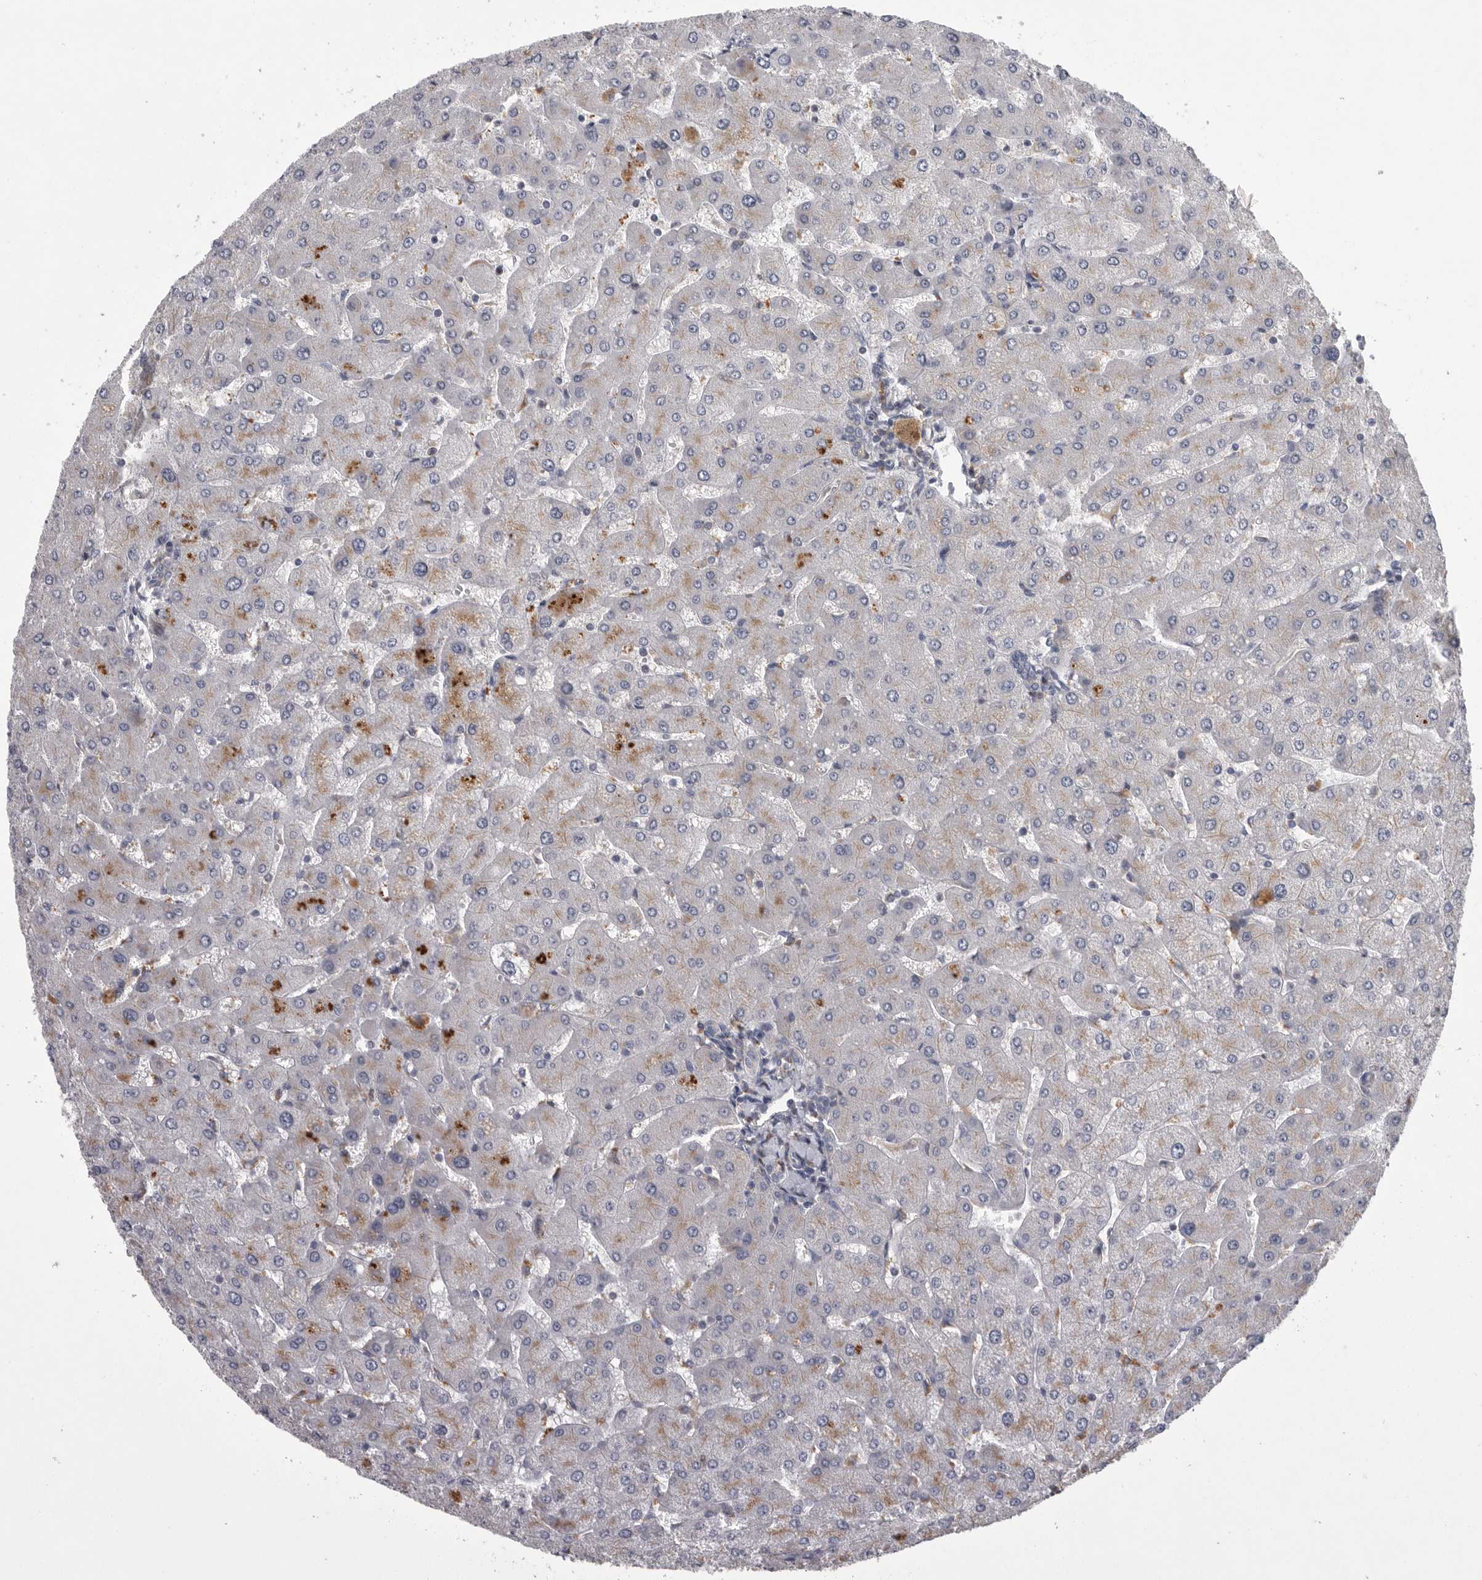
{"staining": {"intensity": "negative", "quantity": "none", "location": "none"}, "tissue": "liver", "cell_type": "Cholangiocytes", "image_type": "normal", "snomed": [{"axis": "morphology", "description": "Normal tissue, NOS"}, {"axis": "topography", "description": "Liver"}], "caption": "Micrograph shows no protein expression in cholangiocytes of normal liver. (Stains: DAB (3,3'-diaminobenzidine) immunohistochemistry with hematoxylin counter stain, Microscopy: brightfield microscopy at high magnification).", "gene": "LAMTOR3", "patient": {"sex": "male", "age": 55}}